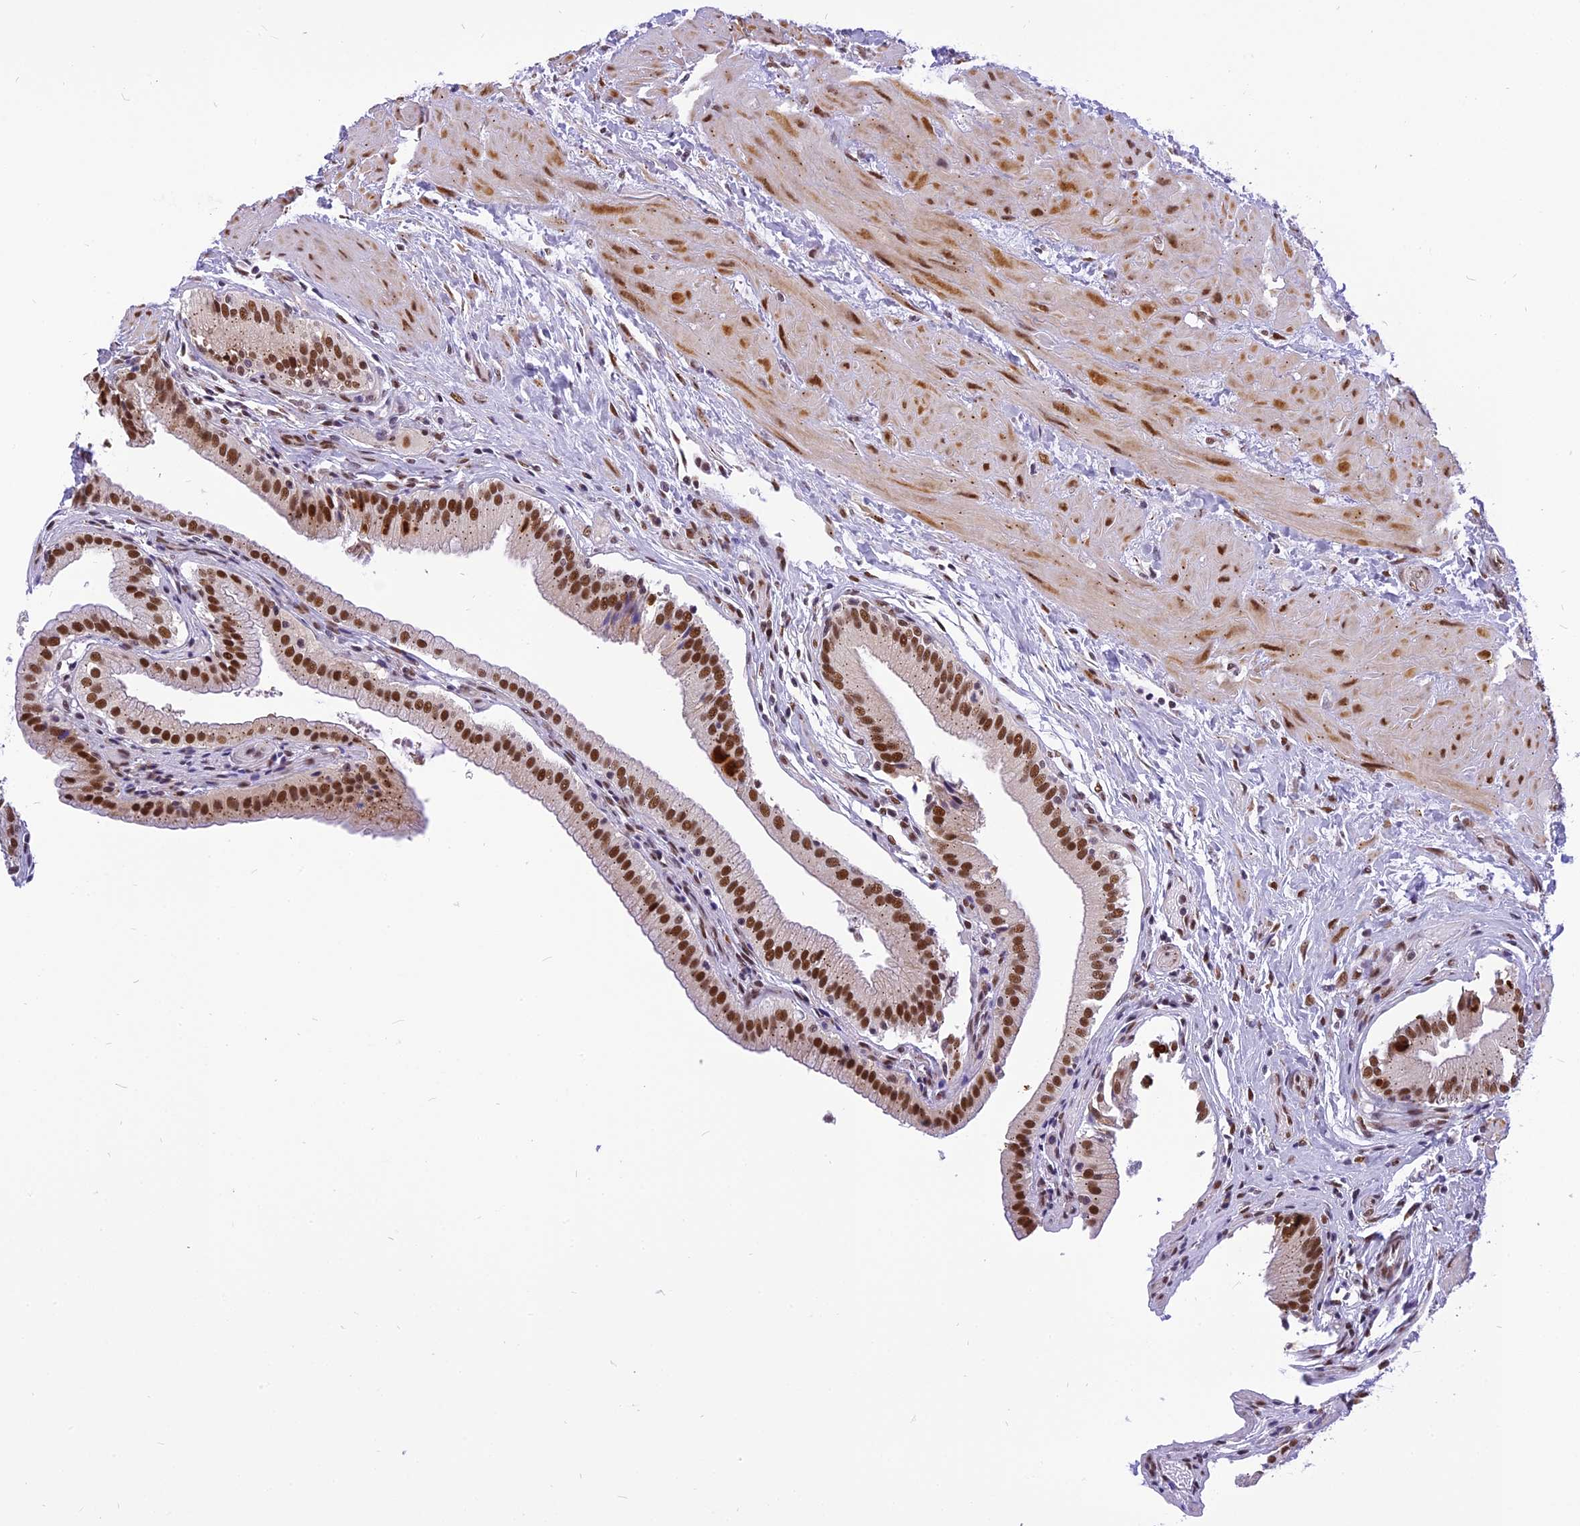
{"staining": {"intensity": "strong", "quantity": ">75%", "location": "nuclear"}, "tissue": "gallbladder", "cell_type": "Glandular cells", "image_type": "normal", "snomed": [{"axis": "morphology", "description": "Normal tissue, NOS"}, {"axis": "topography", "description": "Gallbladder"}], "caption": "Gallbladder stained with IHC exhibits strong nuclear expression in approximately >75% of glandular cells.", "gene": "IRF2BP1", "patient": {"sex": "male", "age": 24}}